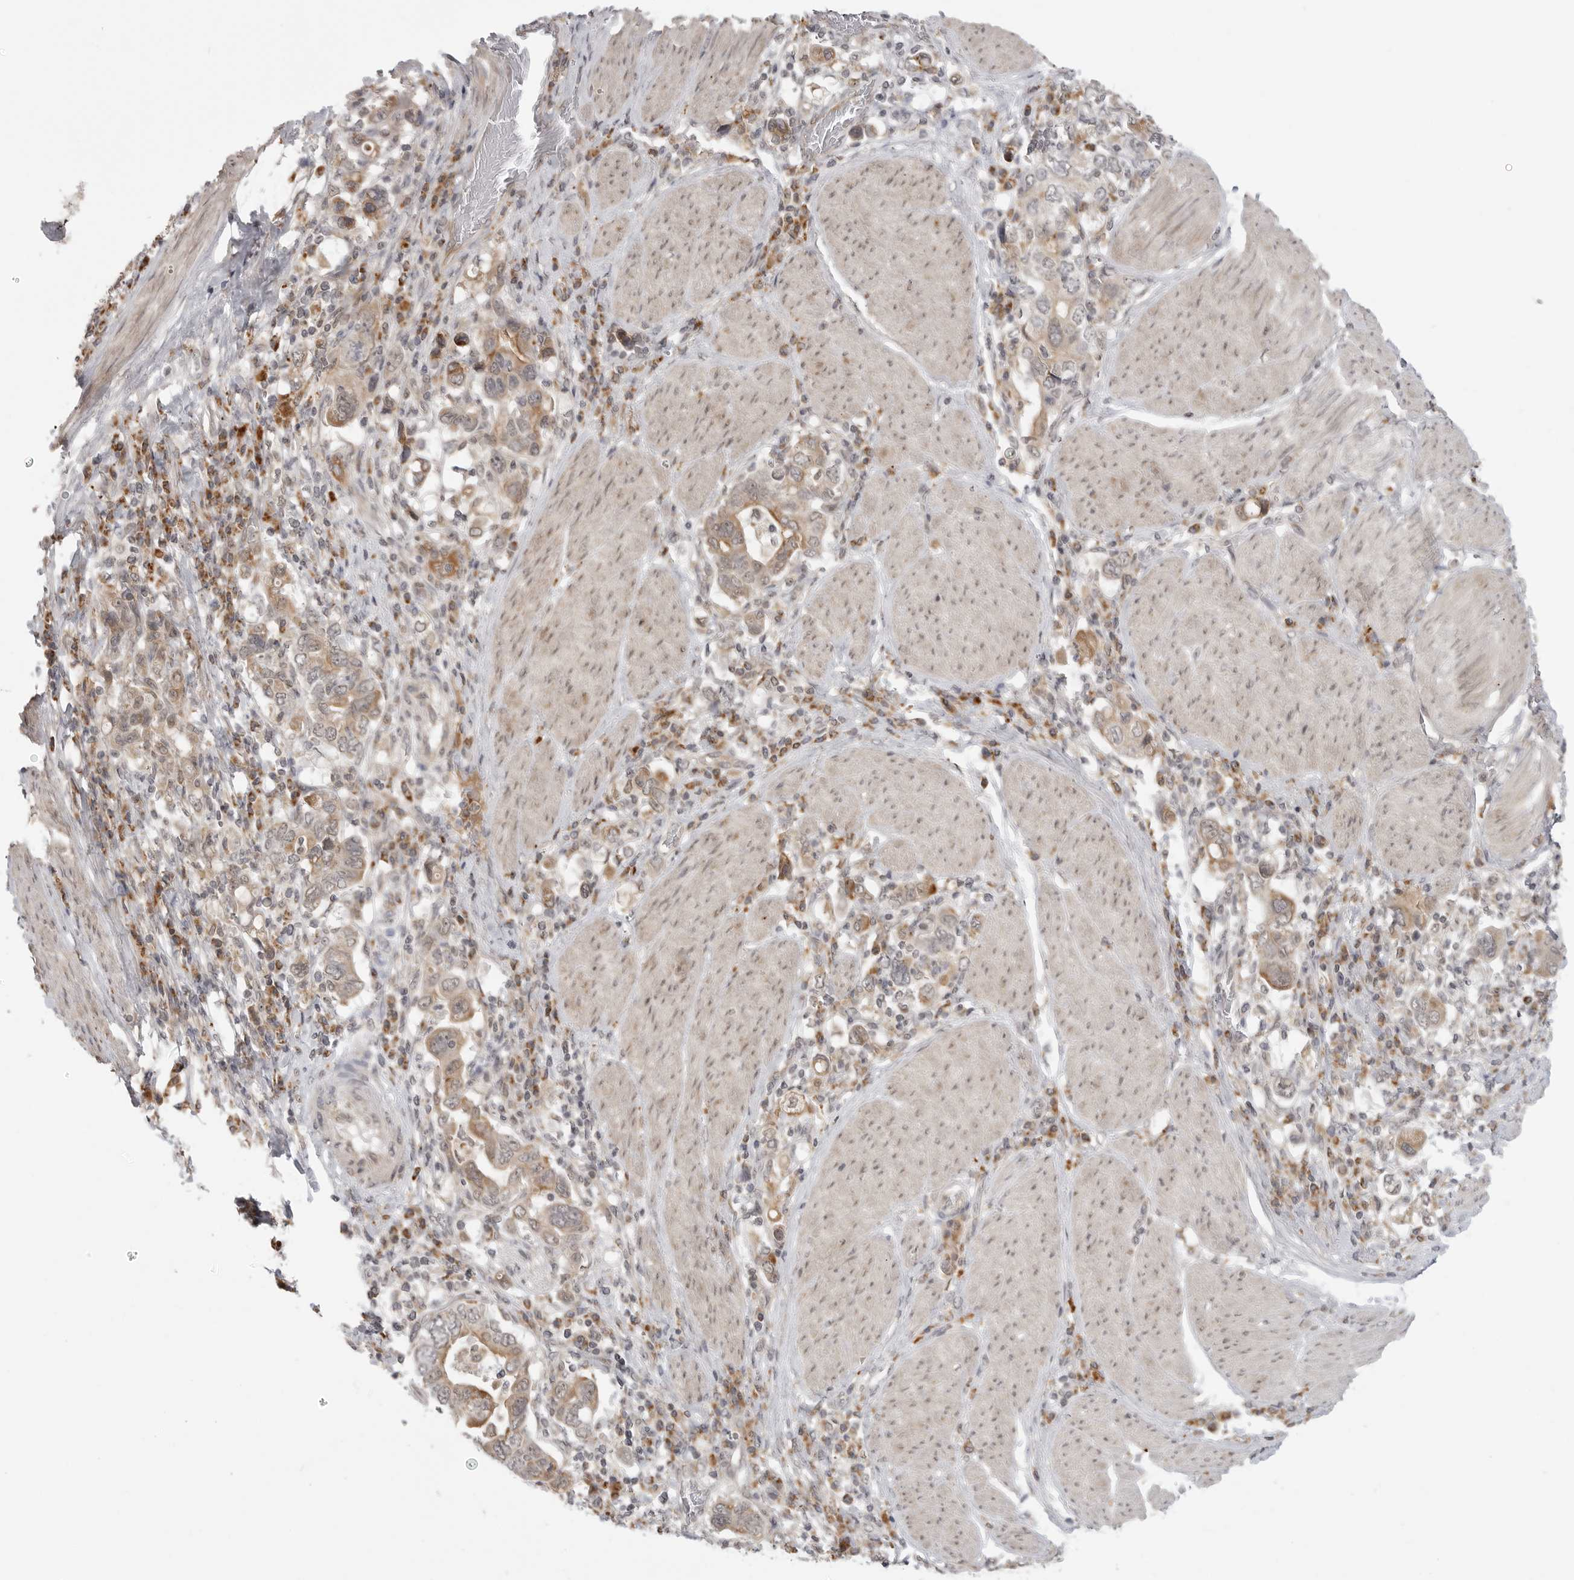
{"staining": {"intensity": "moderate", "quantity": "25%-75%", "location": "cytoplasmic/membranous"}, "tissue": "stomach cancer", "cell_type": "Tumor cells", "image_type": "cancer", "snomed": [{"axis": "morphology", "description": "Adenocarcinoma, NOS"}, {"axis": "topography", "description": "Stomach, upper"}], "caption": "A brown stain labels moderate cytoplasmic/membranous expression of a protein in stomach cancer tumor cells. The protein is shown in brown color, while the nuclei are stained blue.", "gene": "KALRN", "patient": {"sex": "male", "age": 62}}